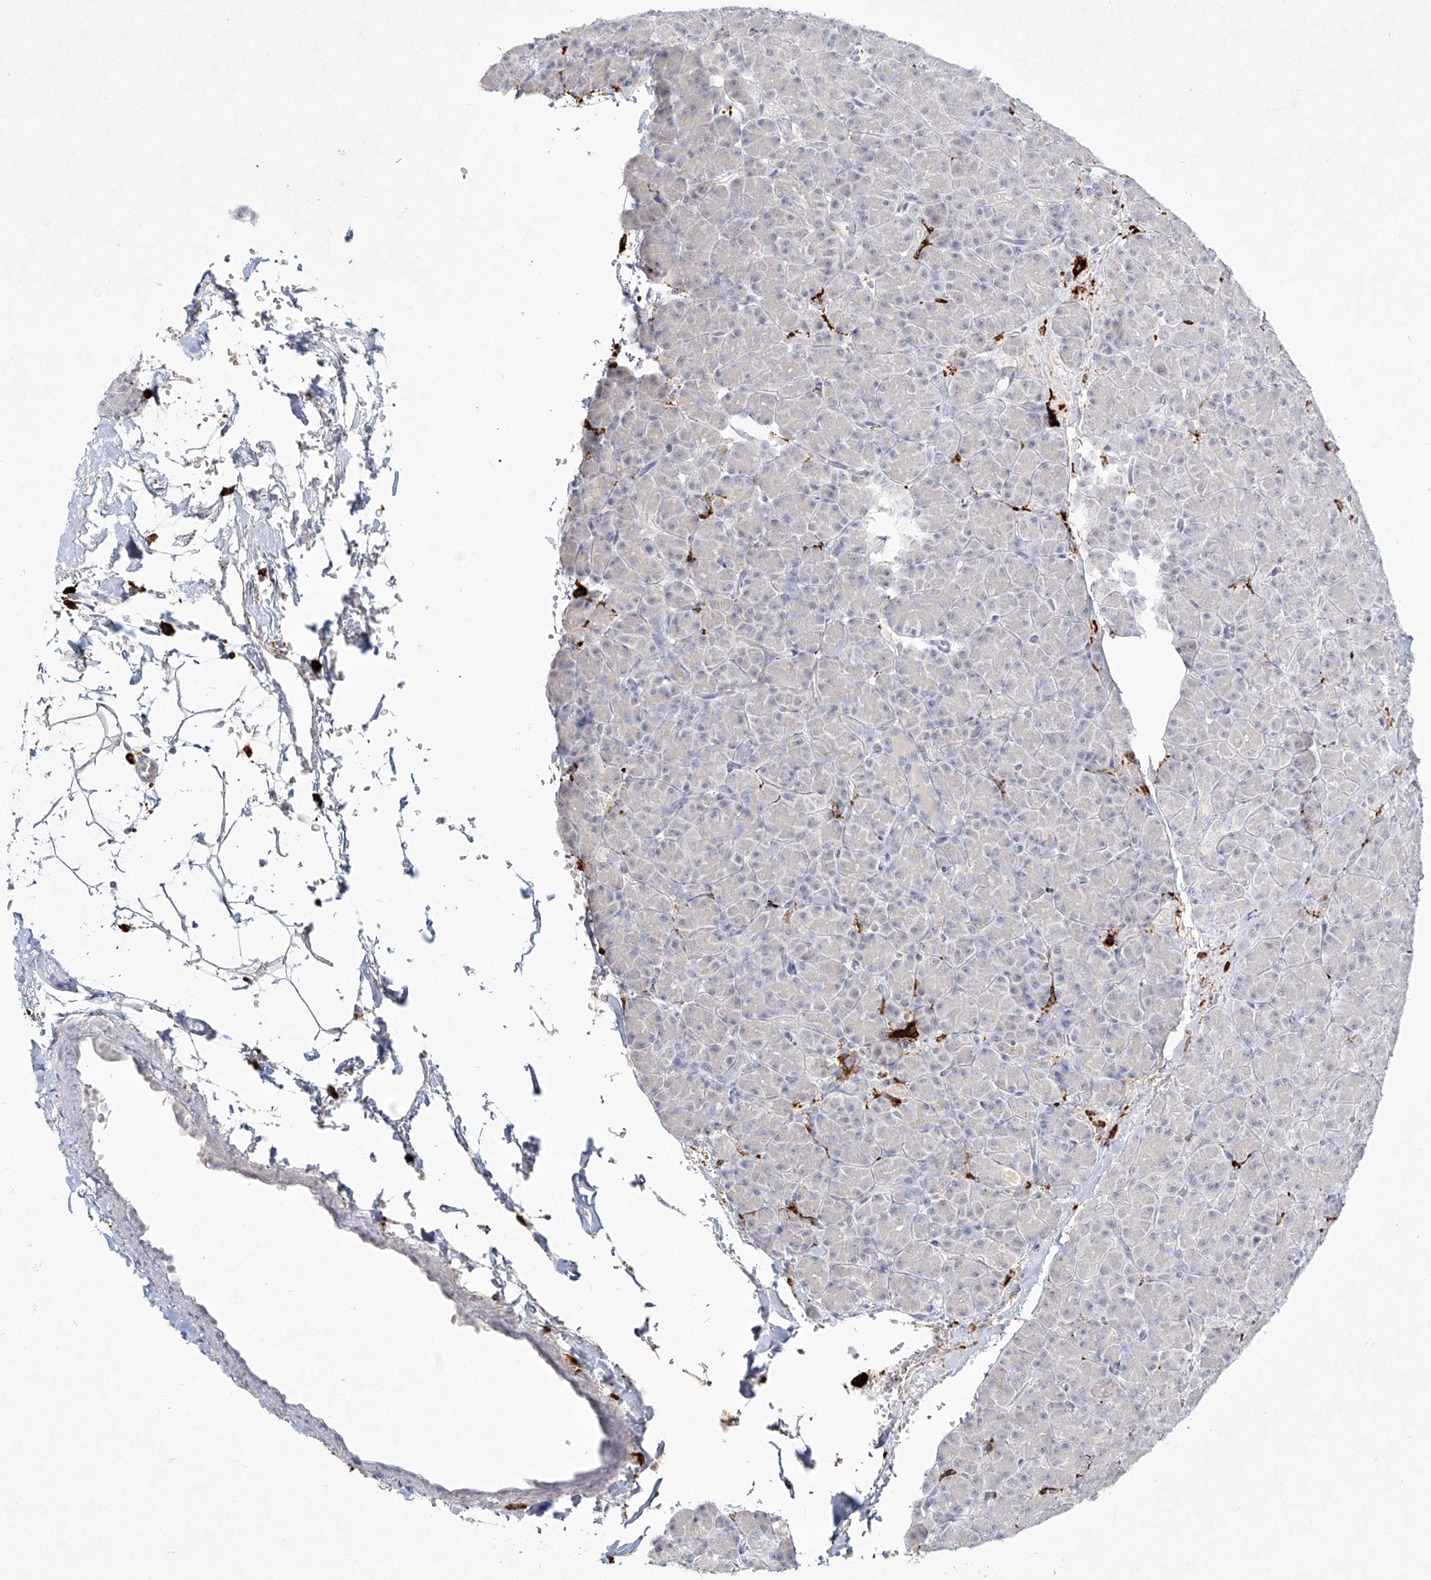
{"staining": {"intensity": "negative", "quantity": "none", "location": "none"}, "tissue": "pancreas", "cell_type": "Exocrine glandular cells", "image_type": "normal", "snomed": [{"axis": "morphology", "description": "Normal tissue, NOS"}, {"axis": "topography", "description": "Pancreas"}], "caption": "Pancreas was stained to show a protein in brown. There is no significant positivity in exocrine glandular cells. (DAB (3,3'-diaminobenzidine) immunohistochemistry visualized using brightfield microscopy, high magnification).", "gene": "CD209", "patient": {"sex": "female", "age": 43}}